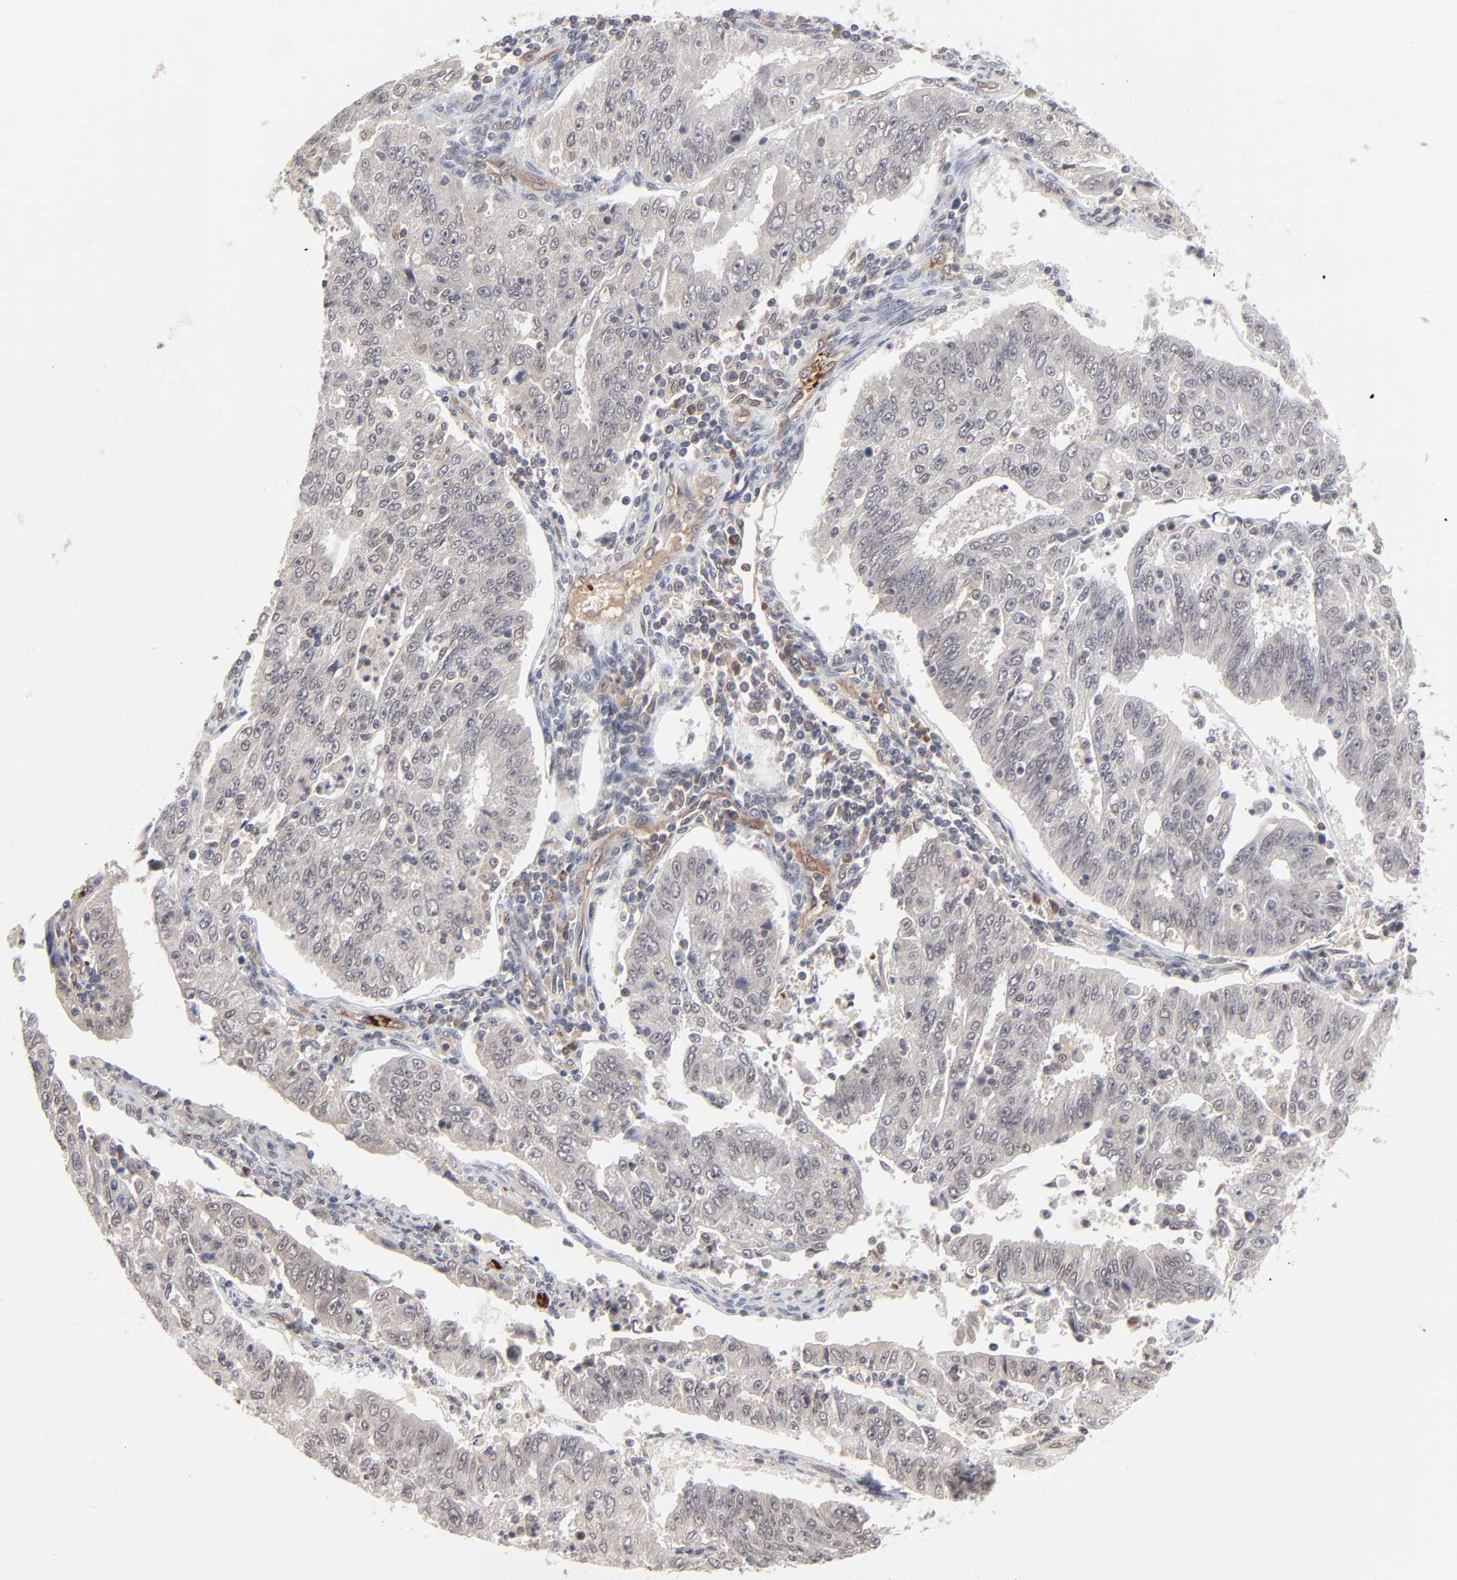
{"staining": {"intensity": "weak", "quantity": "25%-75%", "location": "cytoplasmic/membranous"}, "tissue": "endometrial cancer", "cell_type": "Tumor cells", "image_type": "cancer", "snomed": [{"axis": "morphology", "description": "Adenocarcinoma, NOS"}, {"axis": "topography", "description": "Endometrium"}], "caption": "Adenocarcinoma (endometrial) was stained to show a protein in brown. There is low levels of weak cytoplasmic/membranous expression in approximately 25%-75% of tumor cells. The staining was performed using DAB to visualize the protein expression in brown, while the nuclei were stained in blue with hematoxylin (Magnification: 20x).", "gene": "CASP10", "patient": {"sex": "female", "age": 42}}